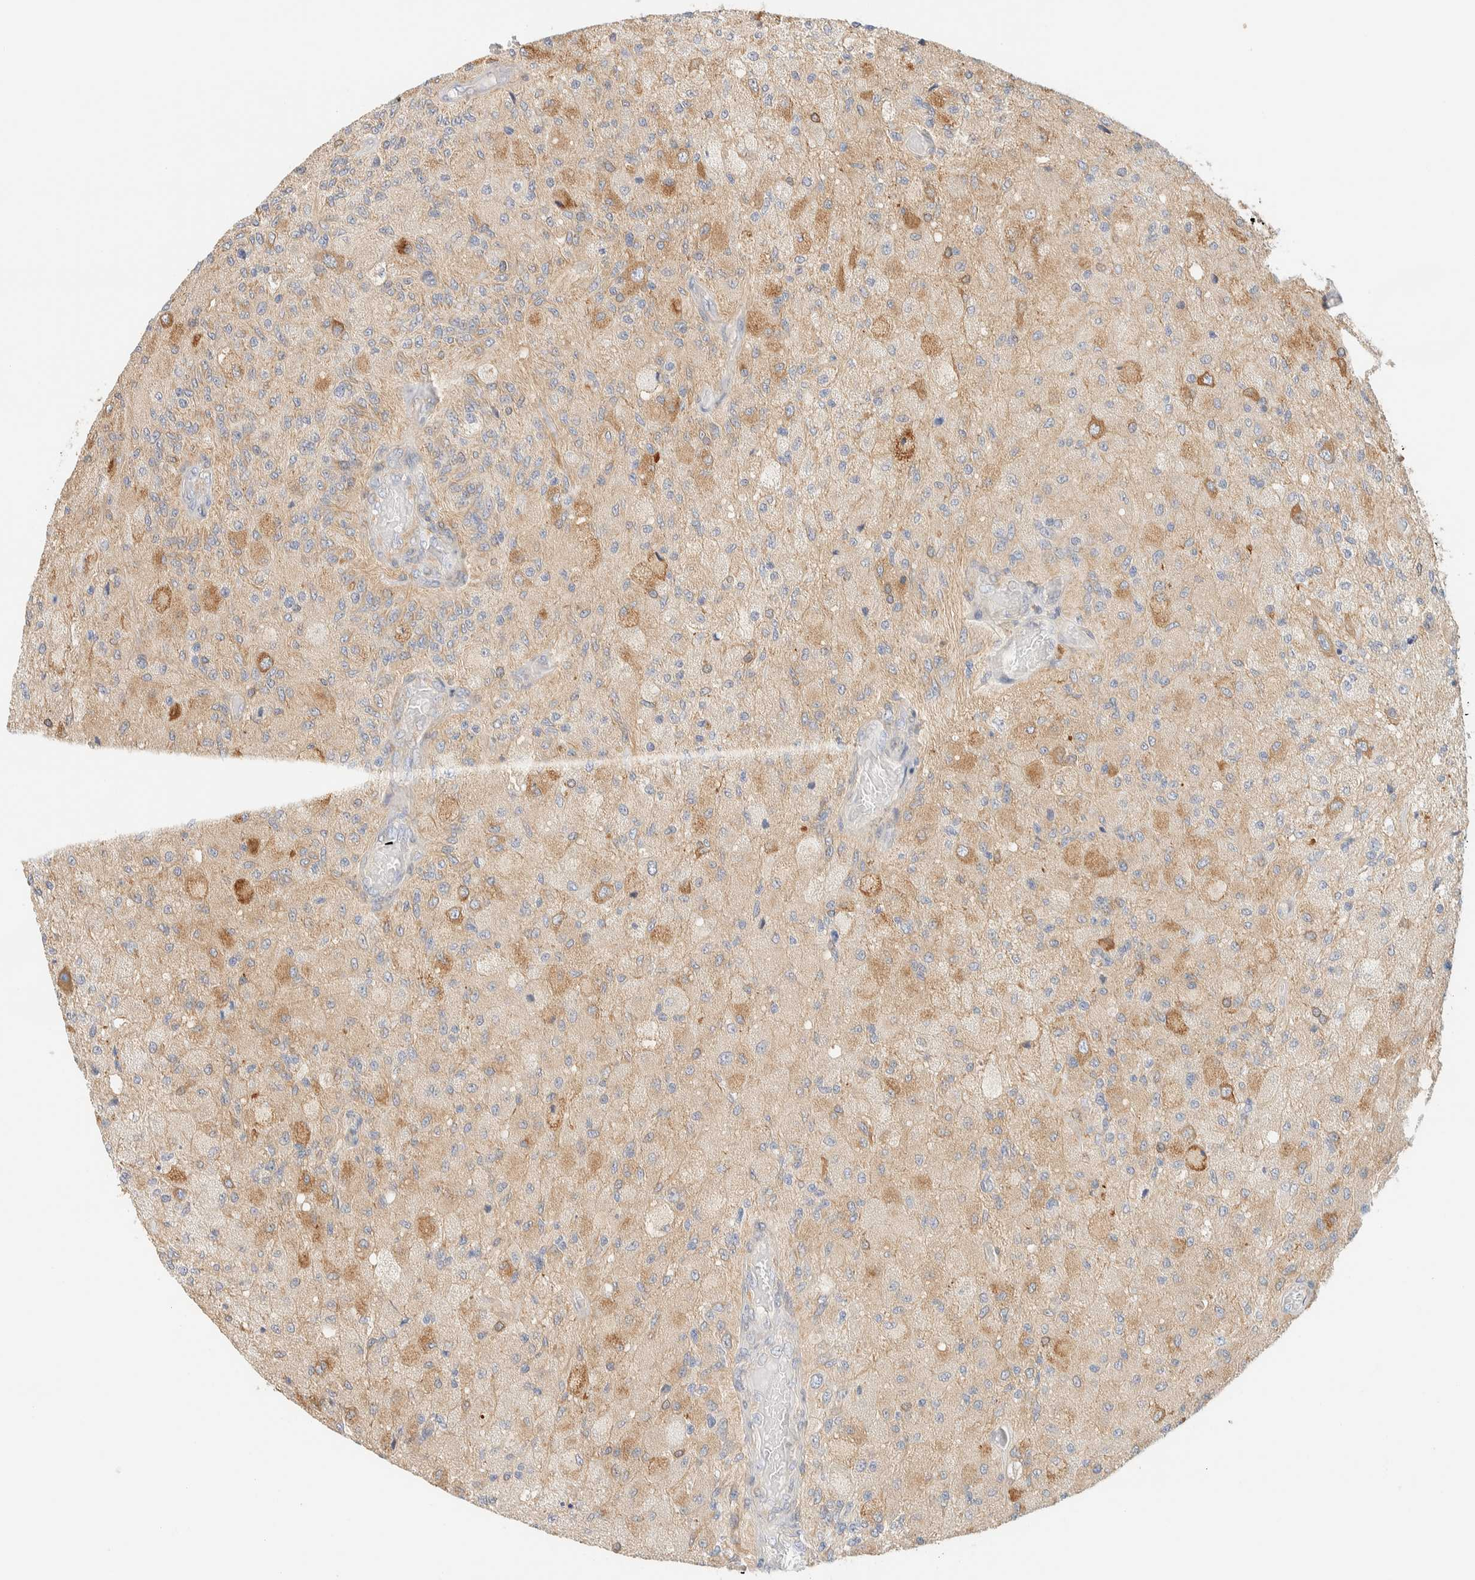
{"staining": {"intensity": "weak", "quantity": ">75%", "location": "cytoplasmic/membranous"}, "tissue": "glioma", "cell_type": "Tumor cells", "image_type": "cancer", "snomed": [{"axis": "morphology", "description": "Normal tissue, NOS"}, {"axis": "morphology", "description": "Glioma, malignant, High grade"}, {"axis": "topography", "description": "Cerebral cortex"}], "caption": "The photomicrograph shows immunohistochemical staining of glioma. There is weak cytoplasmic/membranous expression is present in about >75% of tumor cells. Immunohistochemistry (ihc) stains the protein in brown and the nuclei are stained blue.", "gene": "NT5C", "patient": {"sex": "male", "age": 77}}